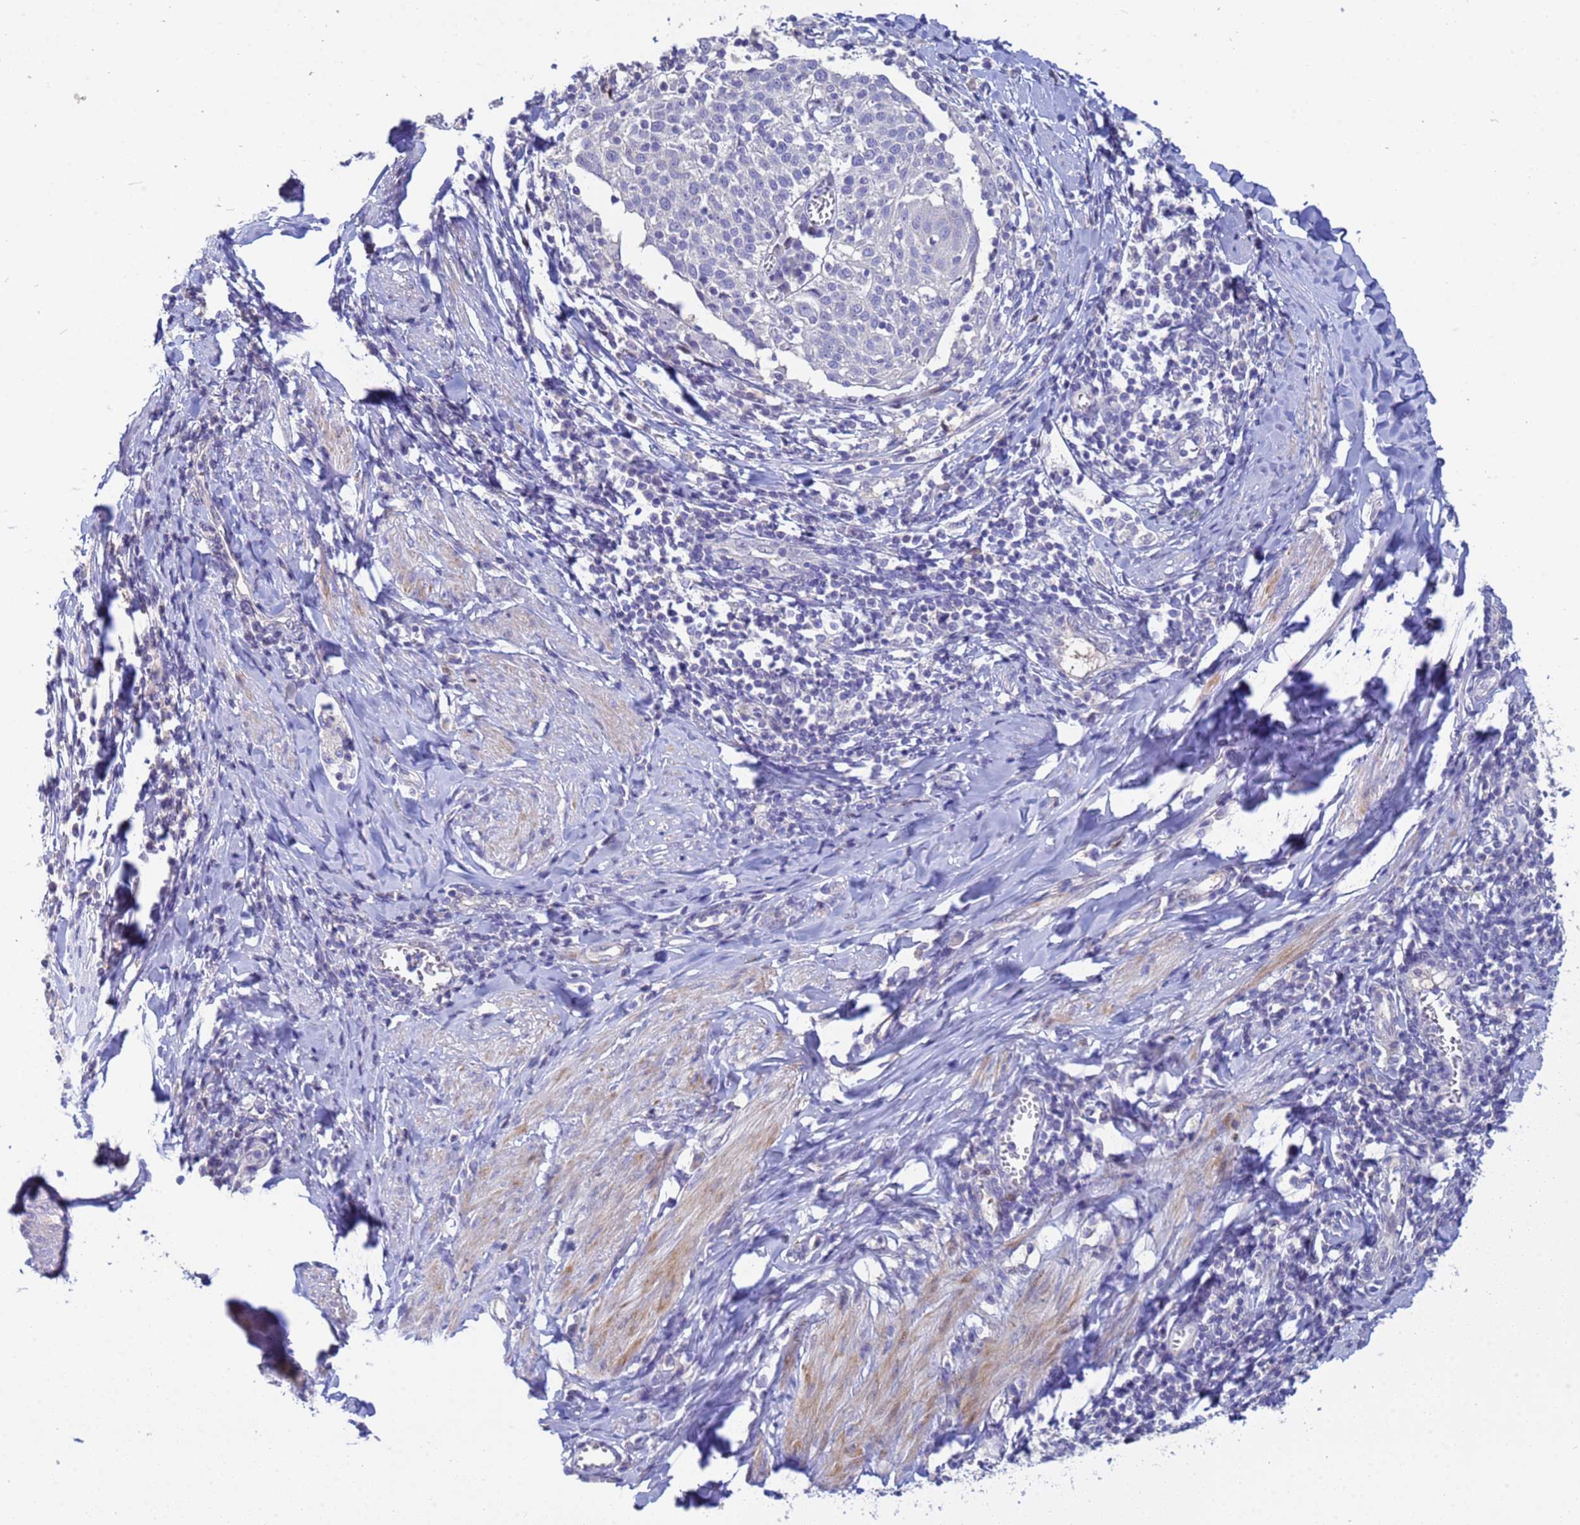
{"staining": {"intensity": "negative", "quantity": "none", "location": "none"}, "tissue": "cervical cancer", "cell_type": "Tumor cells", "image_type": "cancer", "snomed": [{"axis": "morphology", "description": "Squamous cell carcinoma, NOS"}, {"axis": "topography", "description": "Cervix"}], "caption": "Protein analysis of cervical cancer (squamous cell carcinoma) reveals no significant expression in tumor cells.", "gene": "PPP6R1", "patient": {"sex": "female", "age": 52}}